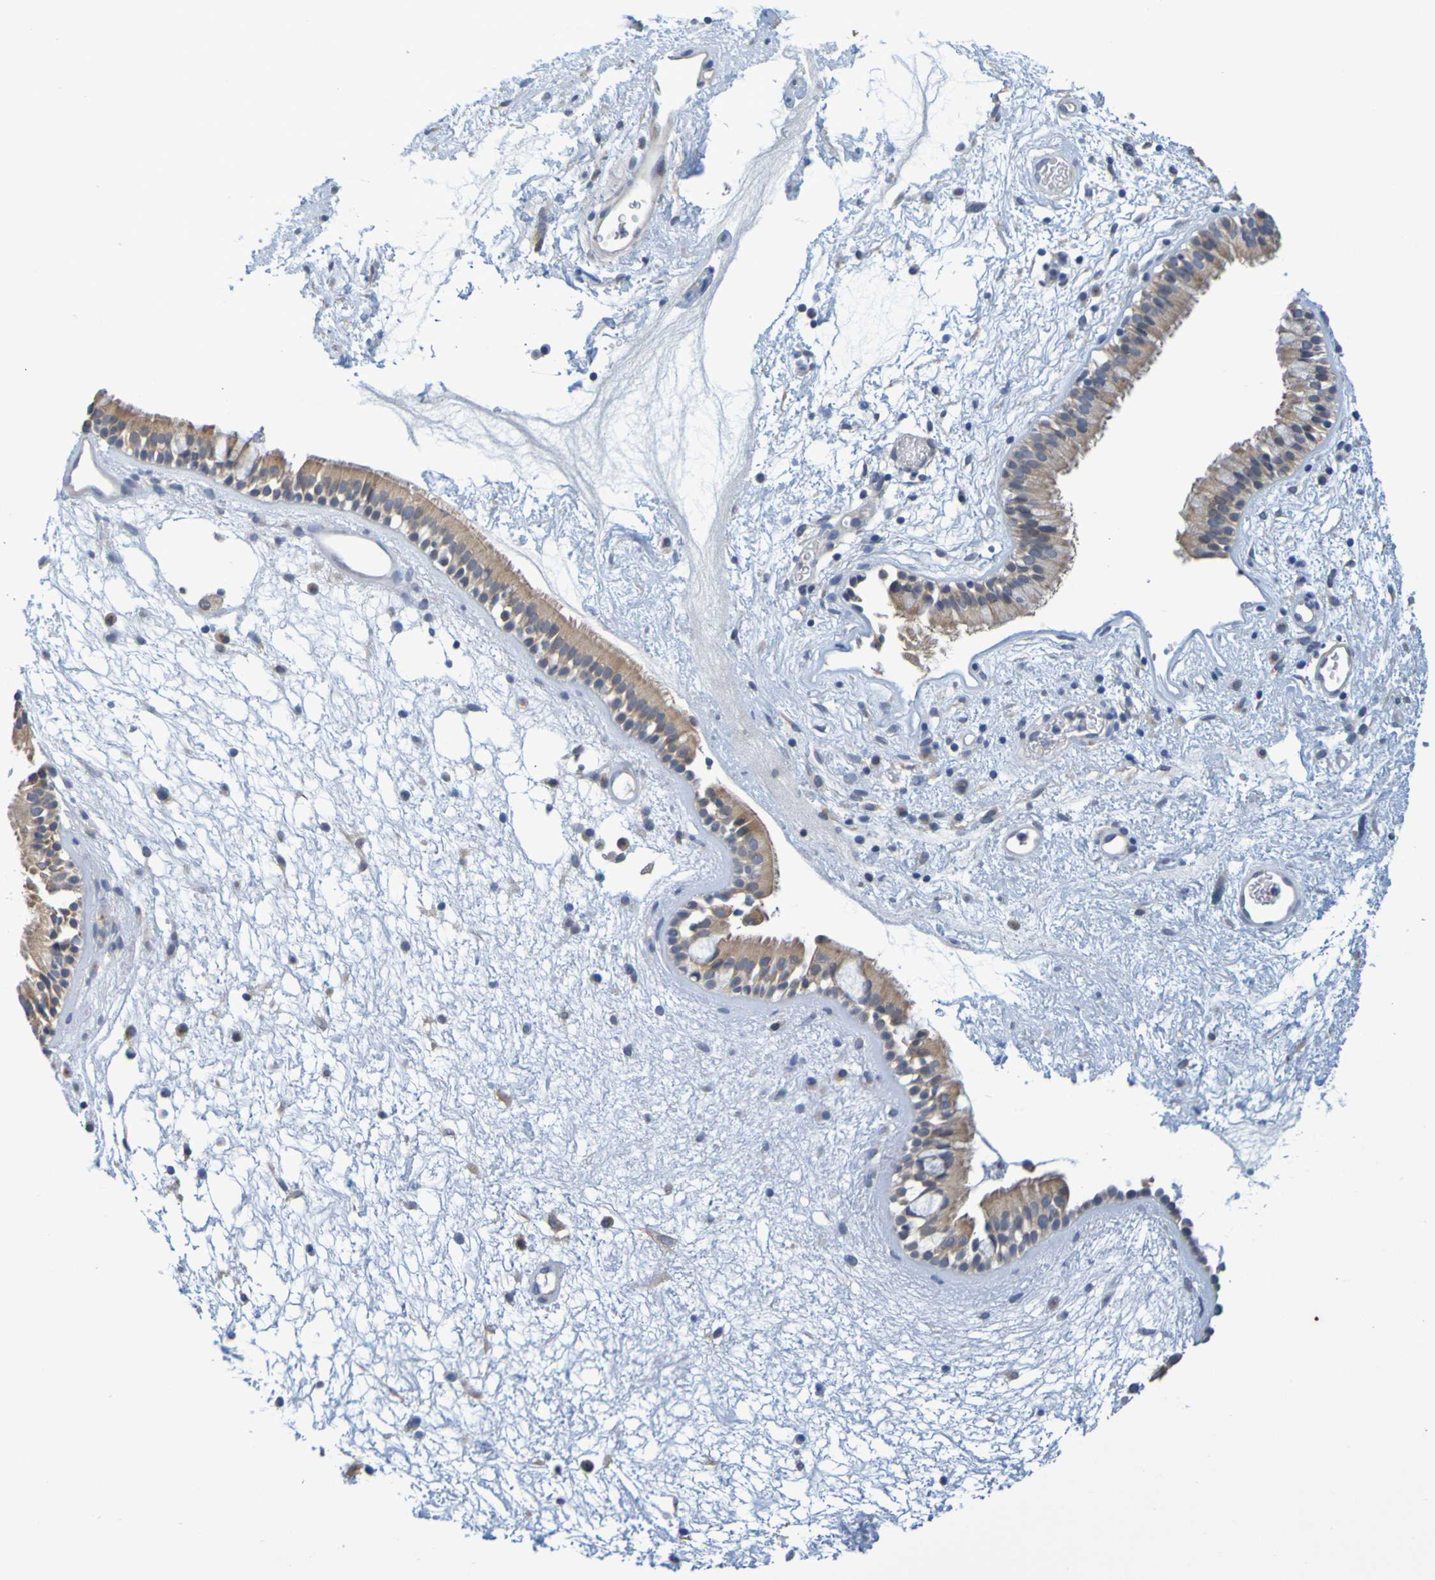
{"staining": {"intensity": "weak", "quantity": ">75%", "location": "cytoplasmic/membranous"}, "tissue": "nasopharynx", "cell_type": "Respiratory epithelial cells", "image_type": "normal", "snomed": [{"axis": "morphology", "description": "Normal tissue, NOS"}, {"axis": "morphology", "description": "Inflammation, NOS"}, {"axis": "topography", "description": "Nasopharynx"}], "caption": "Immunohistochemical staining of unremarkable nasopharynx exhibits weak cytoplasmic/membranous protein positivity in about >75% of respiratory epithelial cells. (IHC, brightfield microscopy, high magnification).", "gene": "ENDOU", "patient": {"sex": "male", "age": 48}}